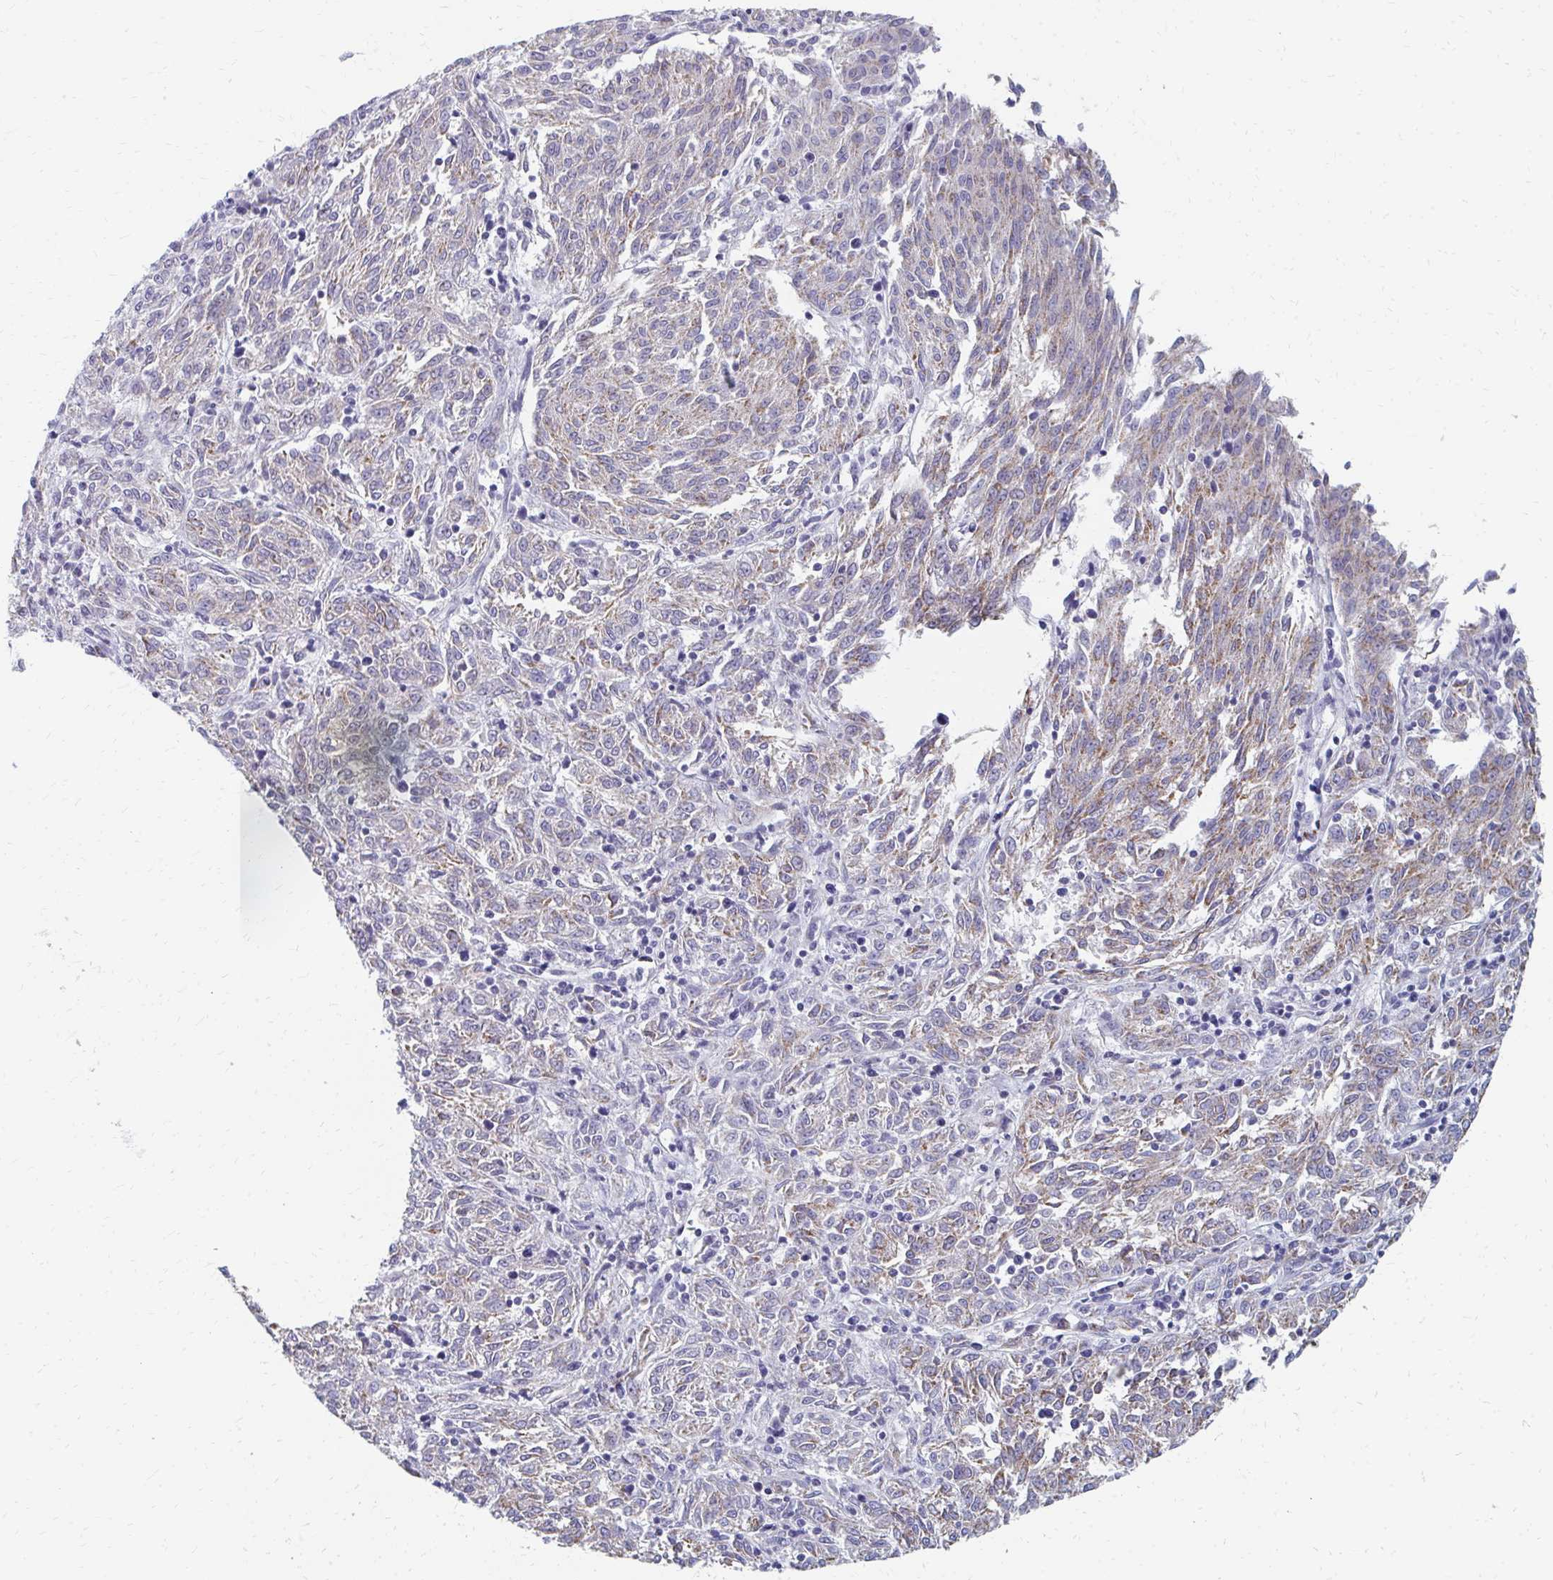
{"staining": {"intensity": "moderate", "quantity": "25%-75%", "location": "cytoplasmic/membranous"}, "tissue": "melanoma", "cell_type": "Tumor cells", "image_type": "cancer", "snomed": [{"axis": "morphology", "description": "Malignant melanoma, NOS"}, {"axis": "topography", "description": "Skin"}], "caption": "The immunohistochemical stain highlights moderate cytoplasmic/membranous staining in tumor cells of melanoma tissue.", "gene": "OR10V1", "patient": {"sex": "female", "age": 72}}